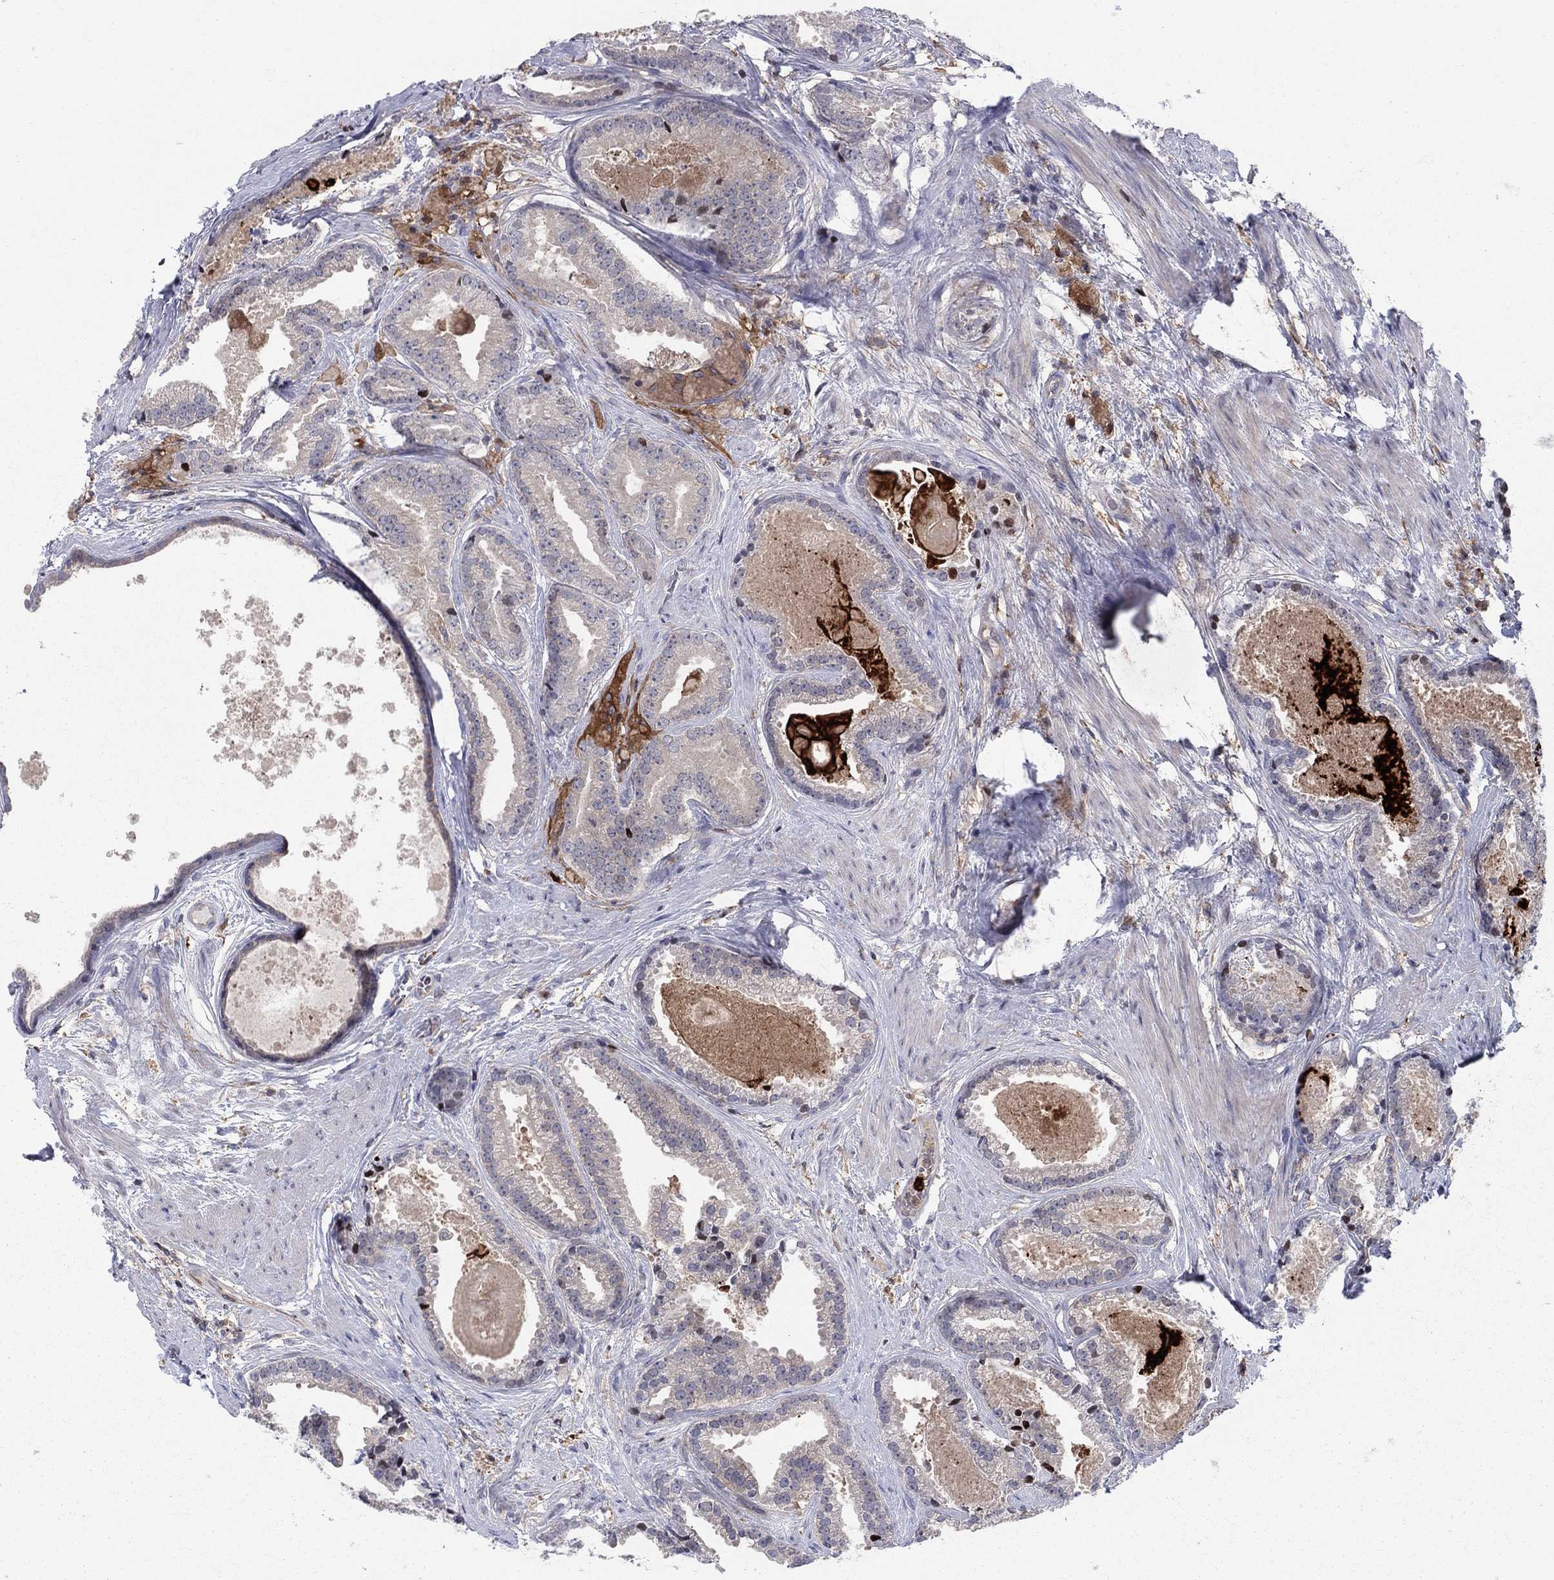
{"staining": {"intensity": "negative", "quantity": "none", "location": "none"}, "tissue": "prostate cancer", "cell_type": "Tumor cells", "image_type": "cancer", "snomed": [{"axis": "morphology", "description": "Adenocarcinoma, NOS"}, {"axis": "morphology", "description": "Adenocarcinoma, High grade"}, {"axis": "topography", "description": "Prostate"}], "caption": "A micrograph of human prostate adenocarcinoma is negative for staining in tumor cells. Brightfield microscopy of immunohistochemistry (IHC) stained with DAB (brown) and hematoxylin (blue), captured at high magnification.", "gene": "ZNHIT3", "patient": {"sex": "male", "age": 64}}